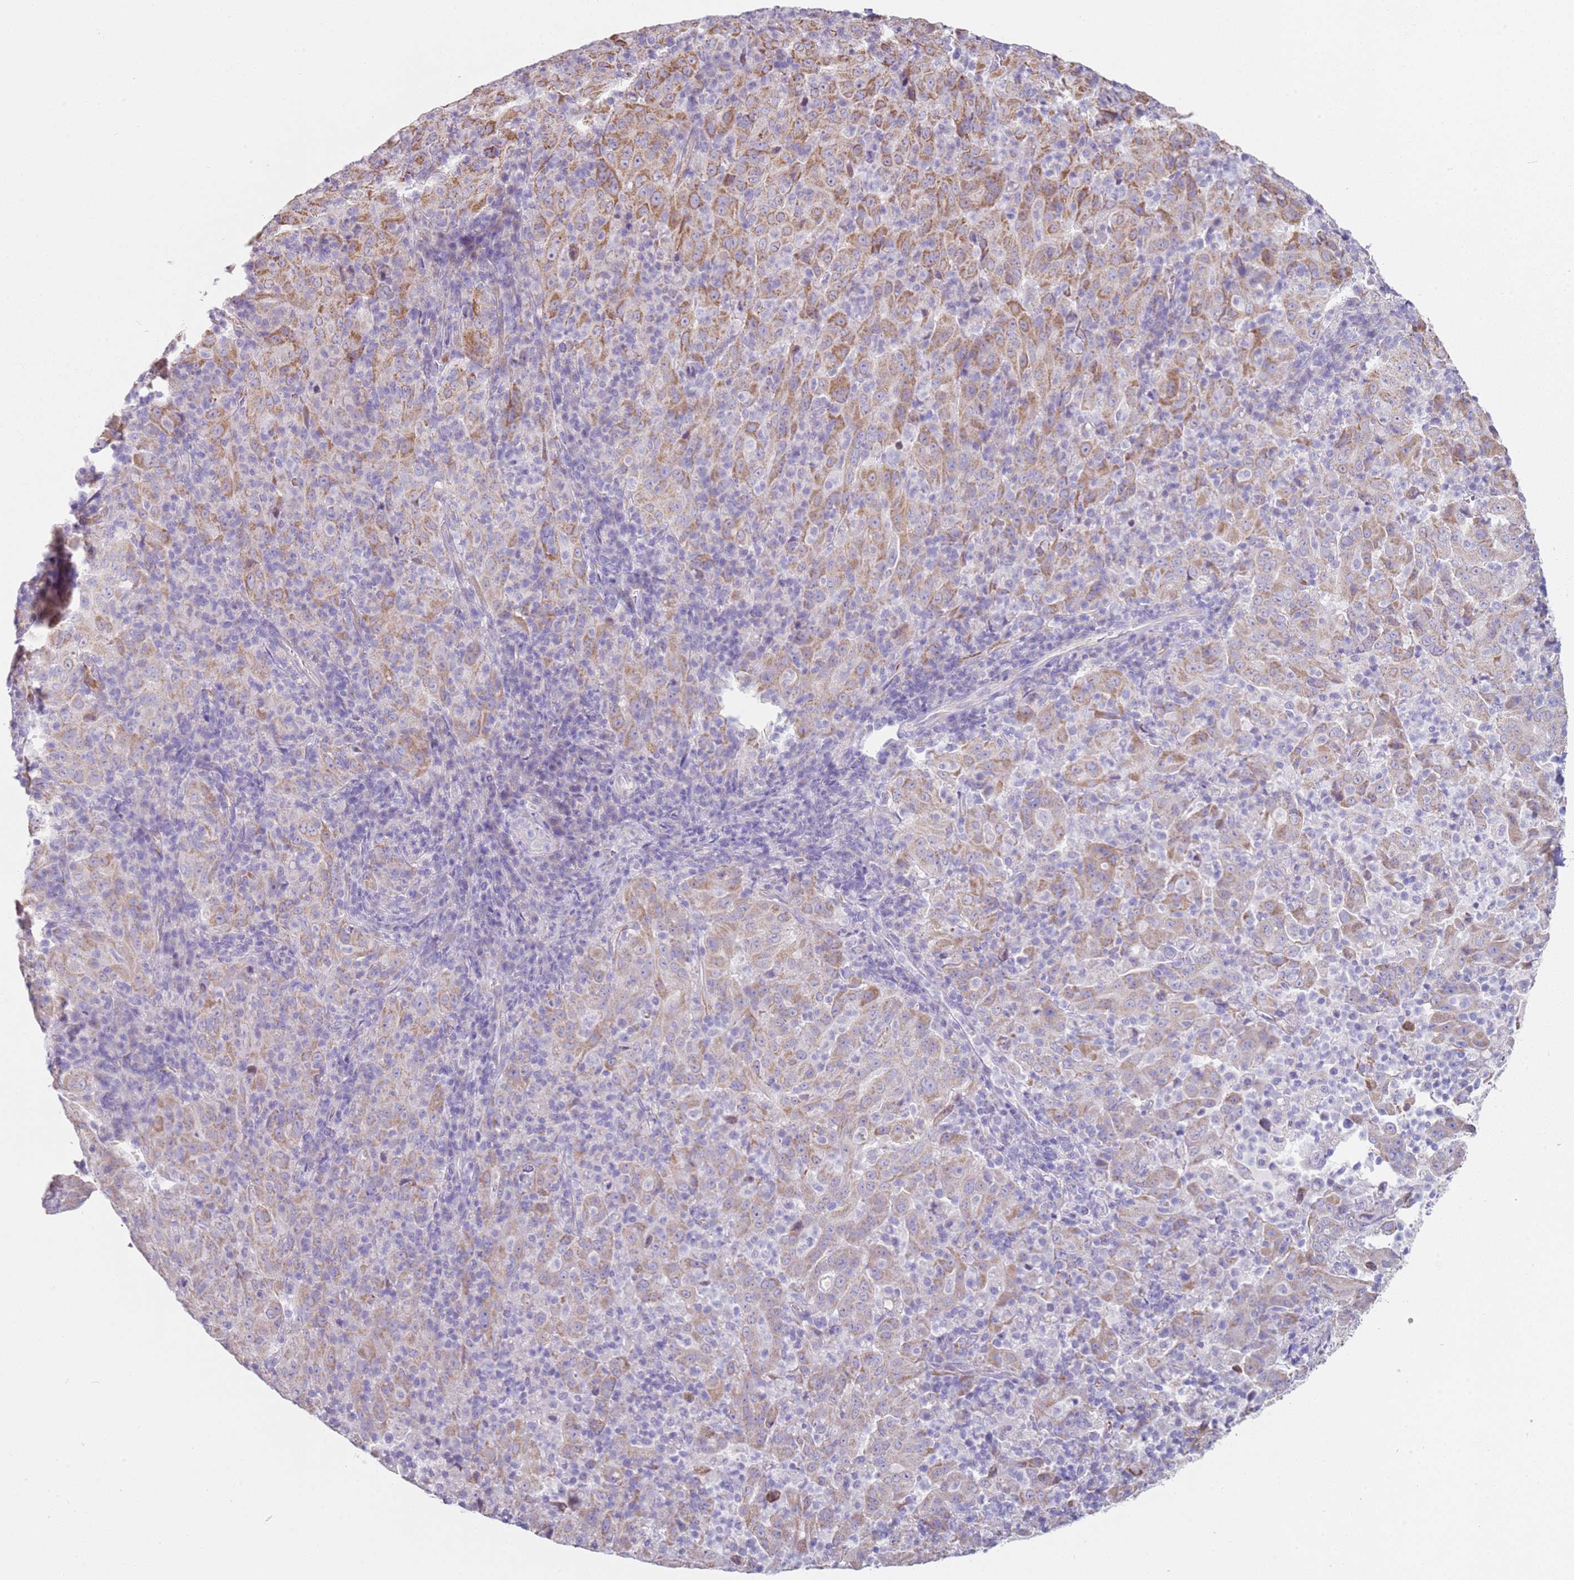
{"staining": {"intensity": "moderate", "quantity": "25%-75%", "location": "cytoplasmic/membranous"}, "tissue": "pancreatic cancer", "cell_type": "Tumor cells", "image_type": "cancer", "snomed": [{"axis": "morphology", "description": "Adenocarcinoma, NOS"}, {"axis": "topography", "description": "Pancreas"}], "caption": "Adenocarcinoma (pancreatic) stained with DAB immunohistochemistry (IHC) demonstrates medium levels of moderate cytoplasmic/membranous staining in about 25%-75% of tumor cells.", "gene": "ALS2", "patient": {"sex": "male", "age": 63}}